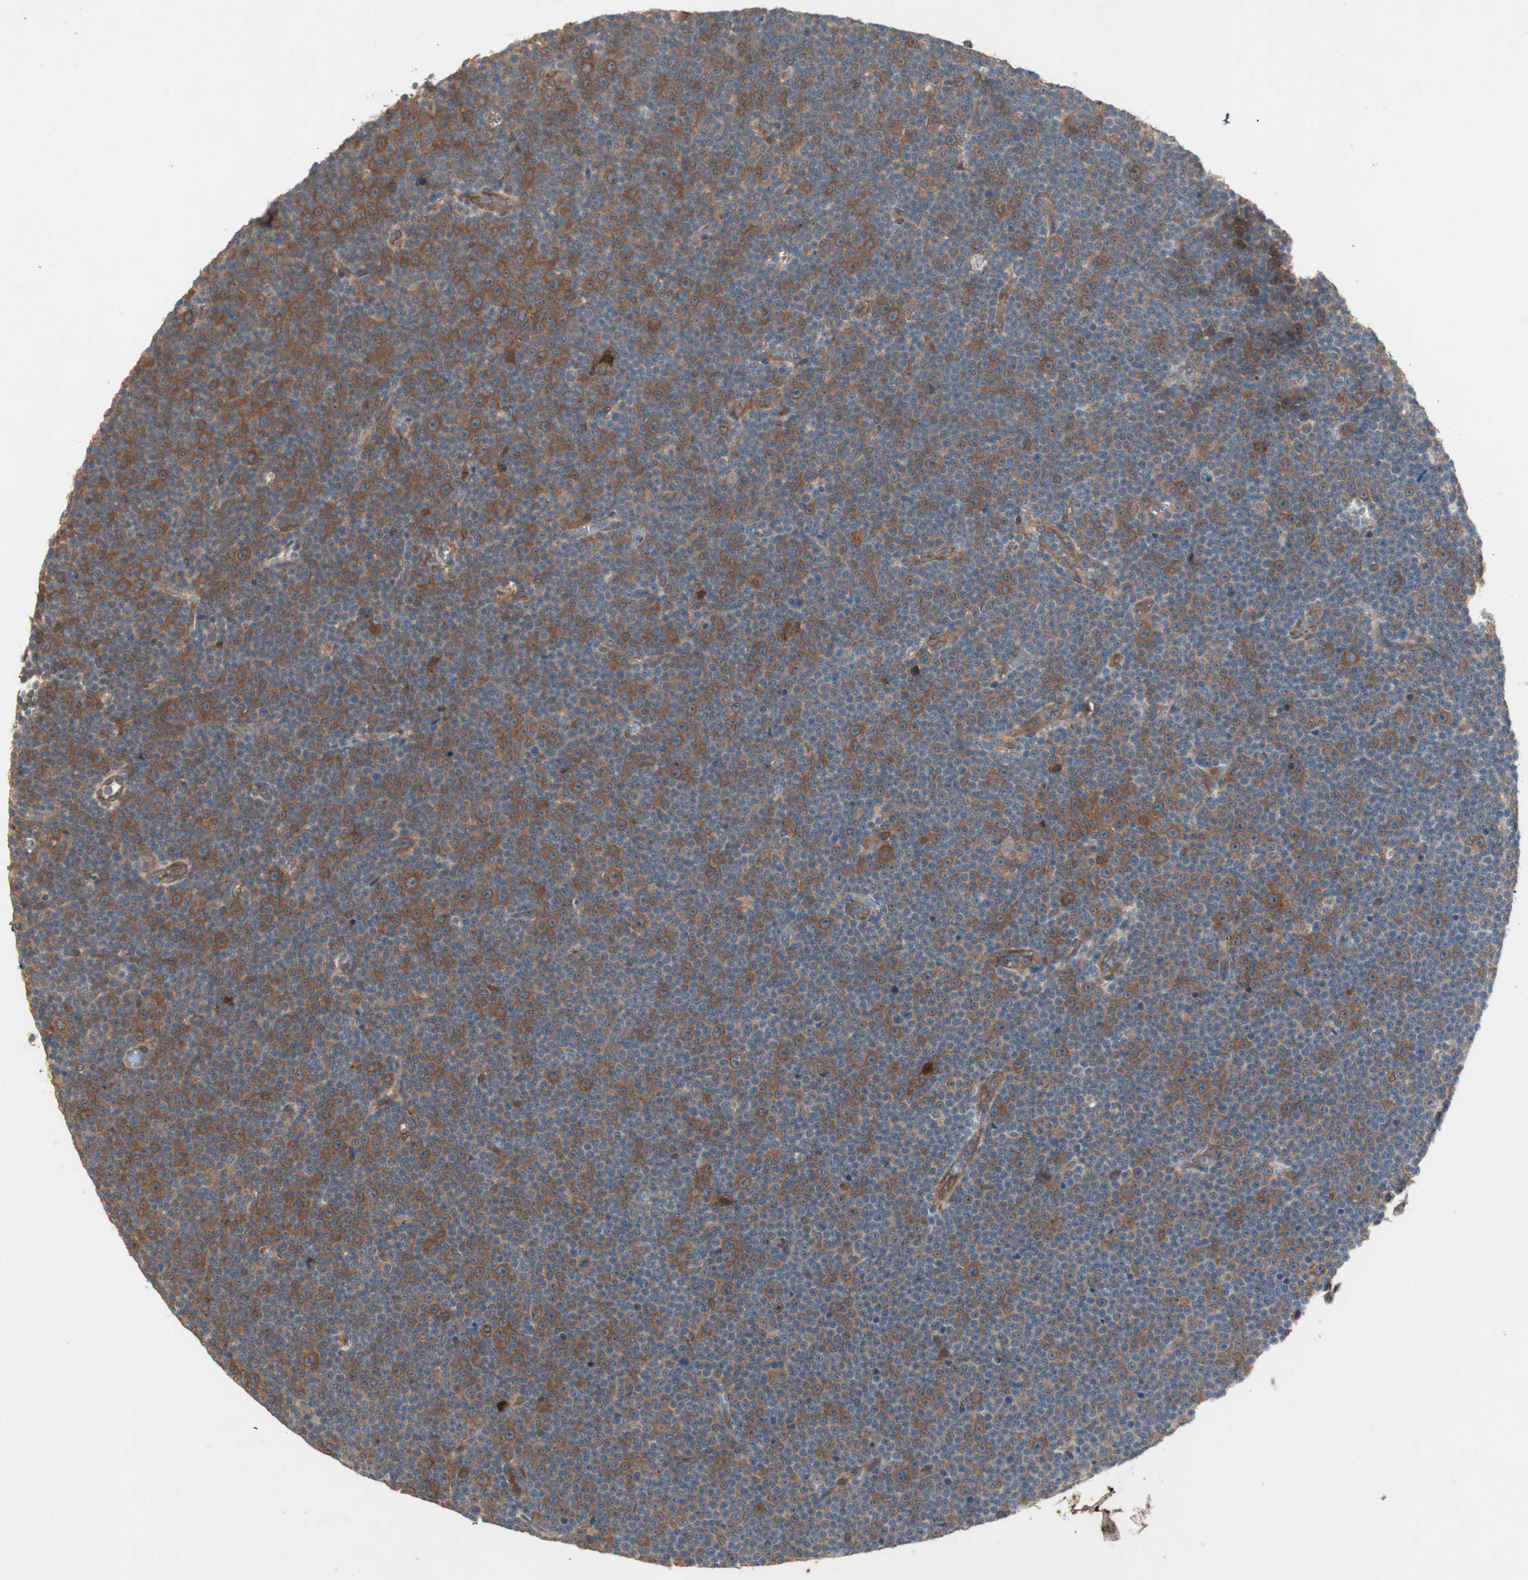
{"staining": {"intensity": "moderate", "quantity": "25%-75%", "location": "cytoplasmic/membranous"}, "tissue": "lymphoma", "cell_type": "Tumor cells", "image_type": "cancer", "snomed": [{"axis": "morphology", "description": "Malignant lymphoma, non-Hodgkin's type, Low grade"}, {"axis": "topography", "description": "Lymph node"}], "caption": "Immunohistochemistry photomicrograph of human lymphoma stained for a protein (brown), which shows medium levels of moderate cytoplasmic/membranous staining in approximately 25%-75% of tumor cells.", "gene": "SDSL", "patient": {"sex": "female", "age": 67}}